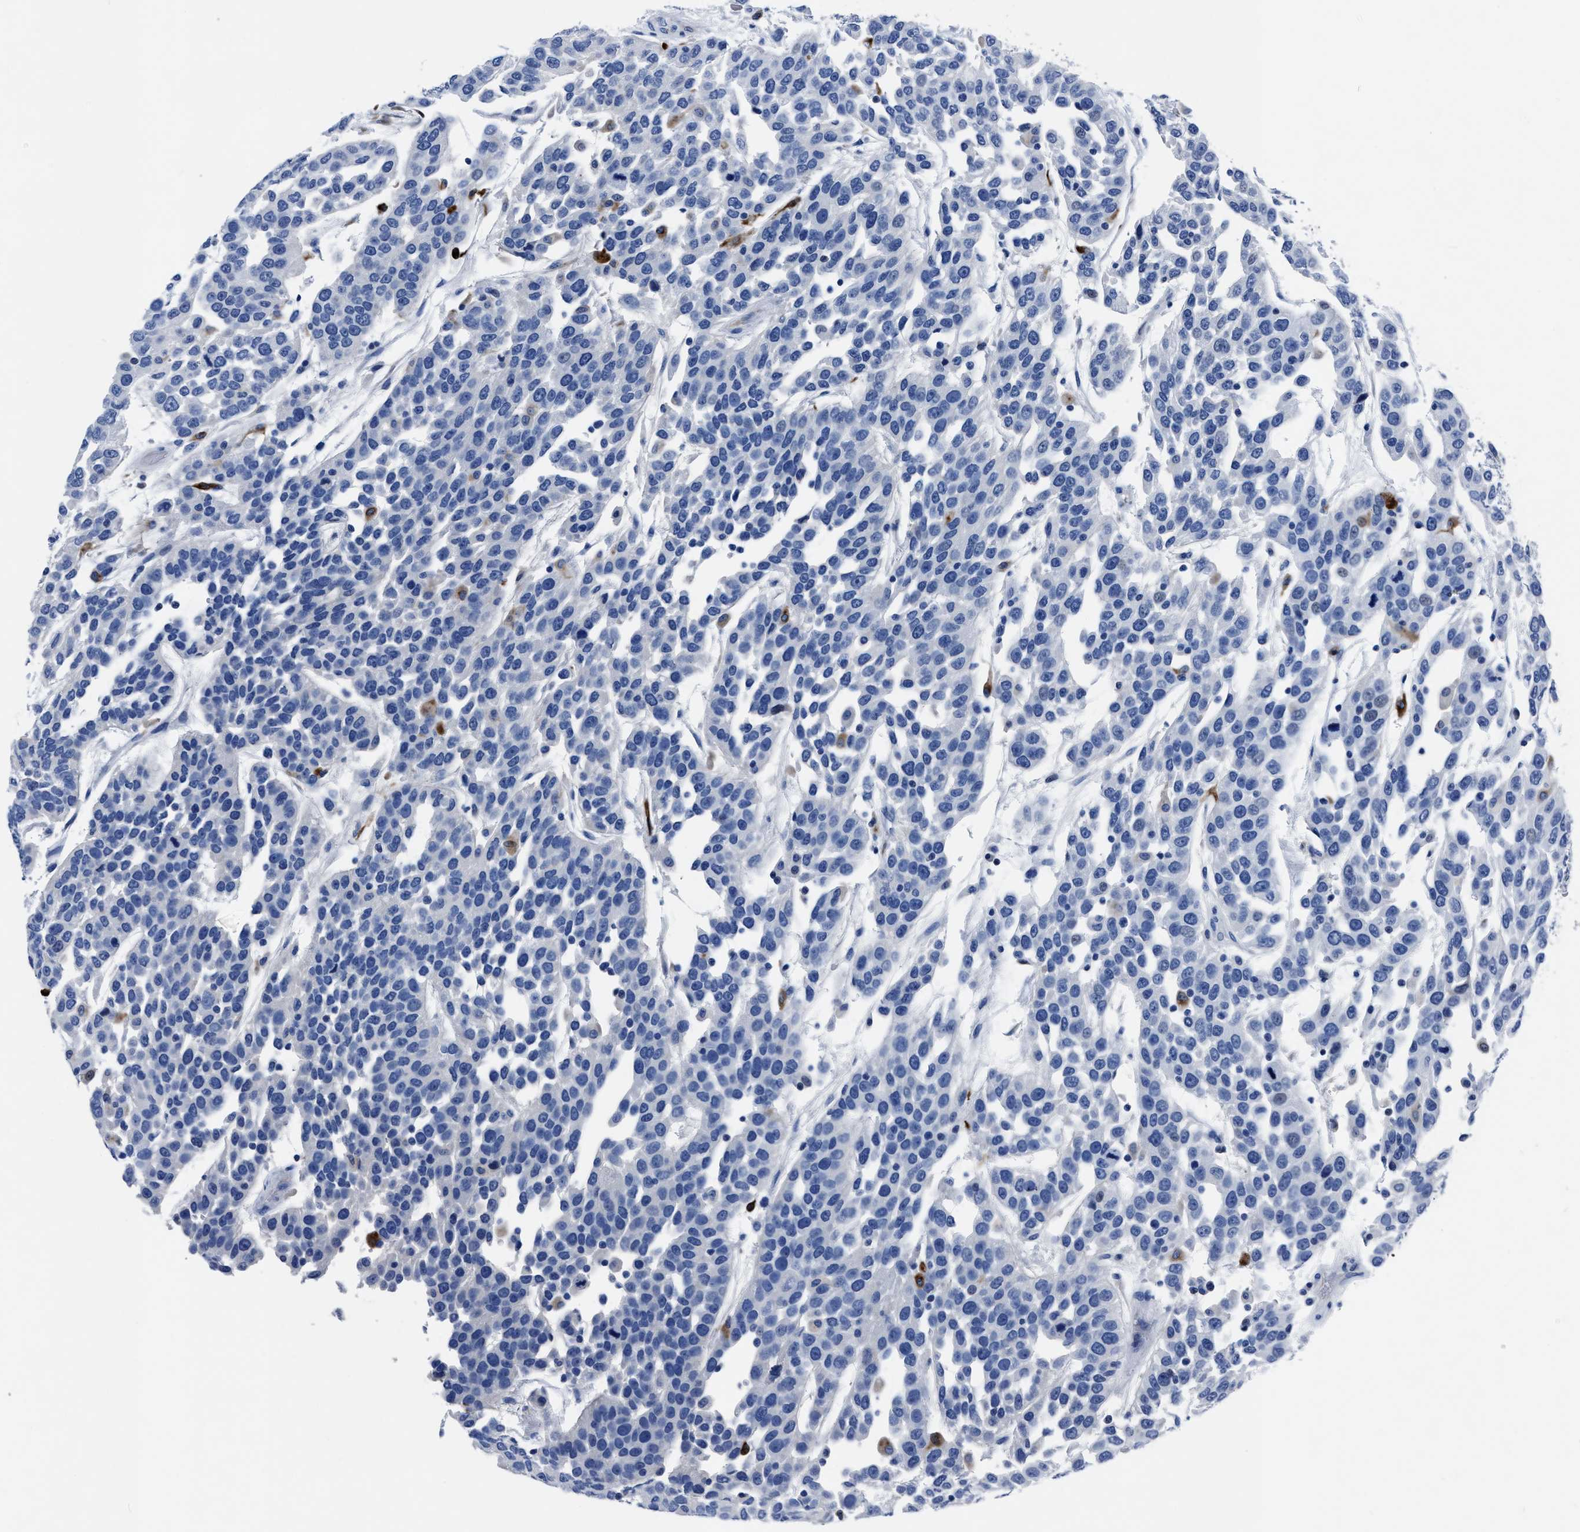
{"staining": {"intensity": "negative", "quantity": "none", "location": "none"}, "tissue": "urothelial cancer", "cell_type": "Tumor cells", "image_type": "cancer", "snomed": [{"axis": "morphology", "description": "Urothelial carcinoma, High grade"}, {"axis": "topography", "description": "Urinary bladder"}], "caption": "DAB (3,3'-diaminobenzidine) immunohistochemical staining of urothelial cancer demonstrates no significant positivity in tumor cells. (DAB (3,3'-diaminobenzidine) immunohistochemistry (IHC), high magnification).", "gene": "OR10G3", "patient": {"sex": "female", "age": 80}}